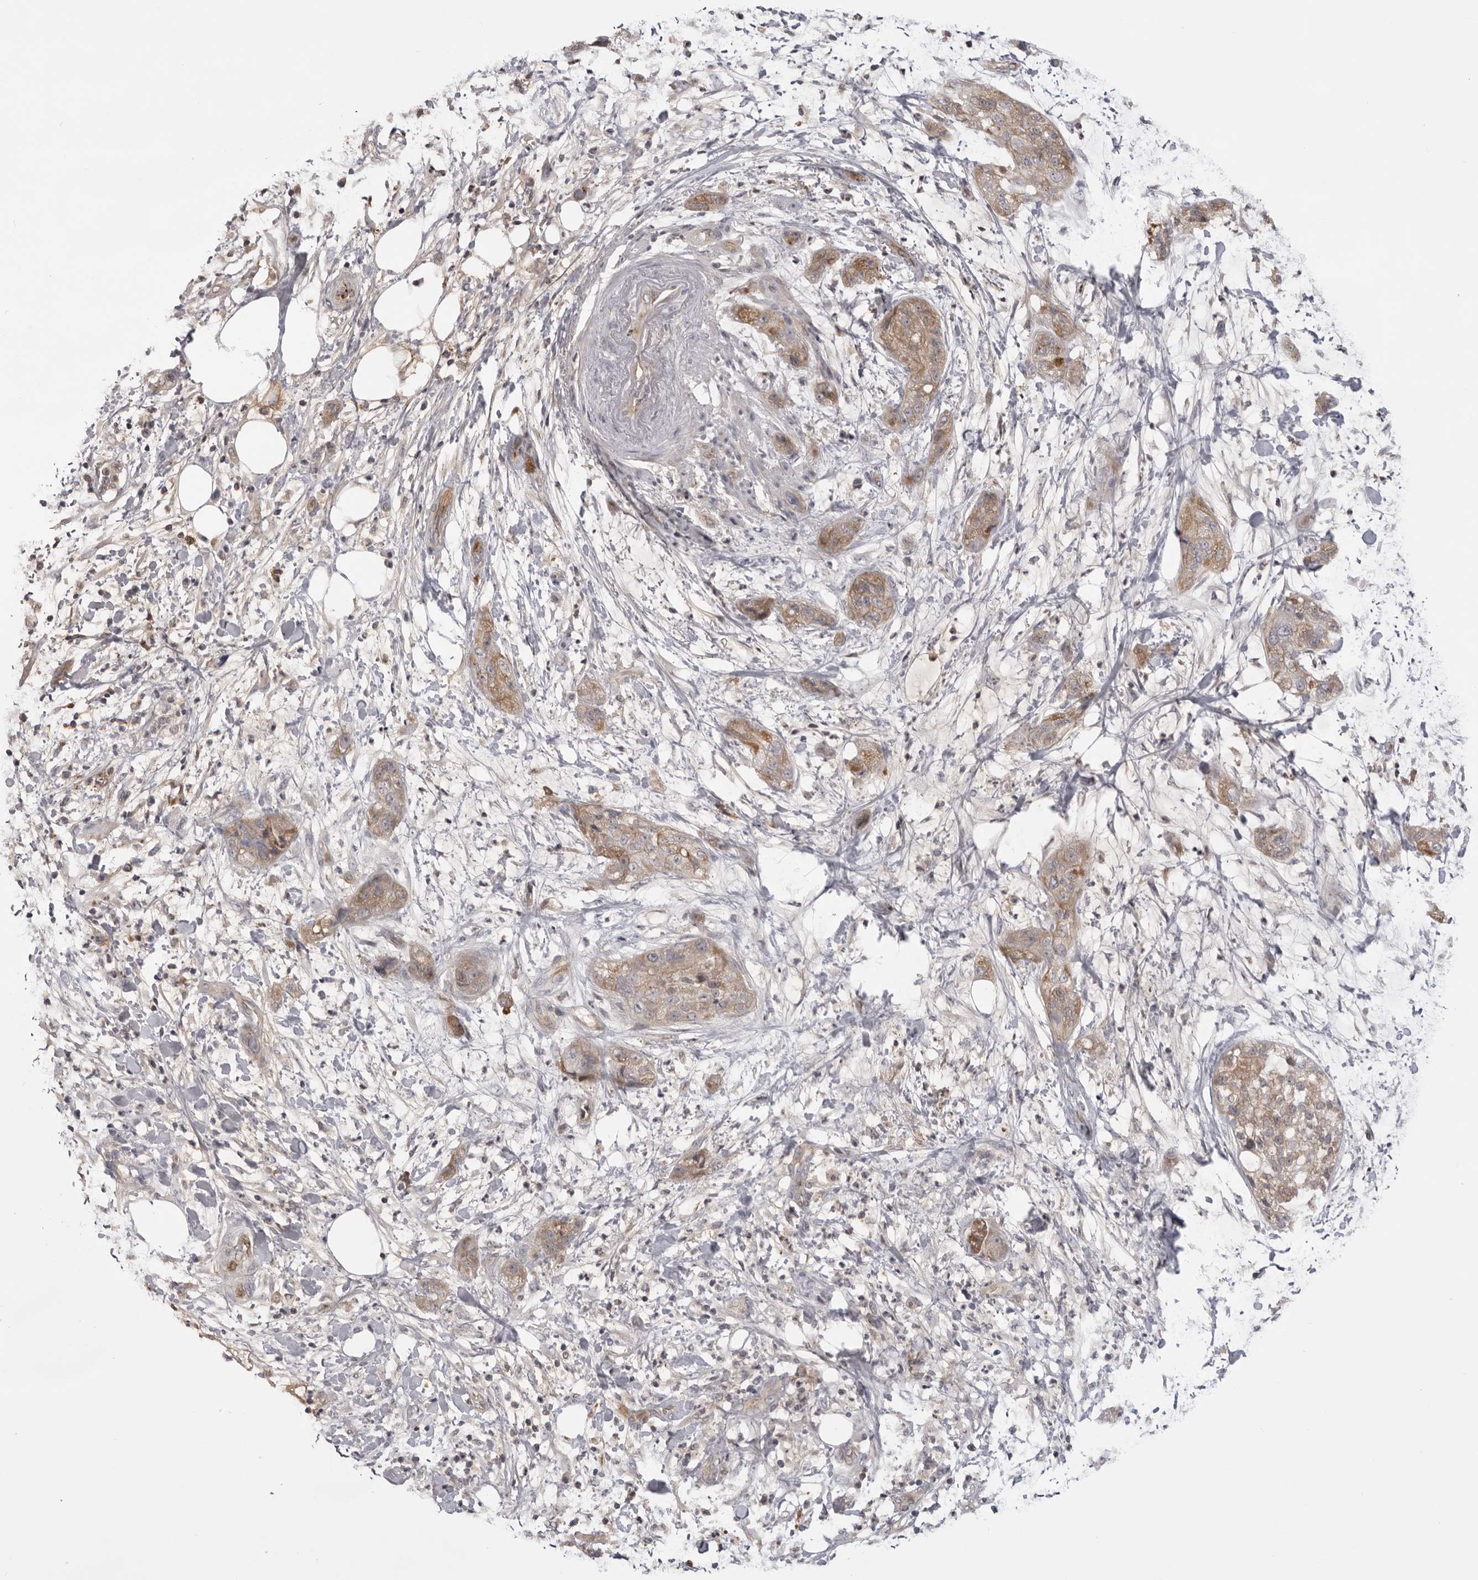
{"staining": {"intensity": "moderate", "quantity": "25%-75%", "location": "cytoplasmic/membranous"}, "tissue": "pancreatic cancer", "cell_type": "Tumor cells", "image_type": "cancer", "snomed": [{"axis": "morphology", "description": "Adenocarcinoma, NOS"}, {"axis": "topography", "description": "Pancreas"}], "caption": "Immunohistochemistry (IHC) (DAB (3,3'-diaminobenzidine)) staining of pancreatic adenocarcinoma exhibits moderate cytoplasmic/membranous protein staining in approximately 25%-75% of tumor cells.", "gene": "PLEKHF2", "patient": {"sex": "female", "age": 78}}